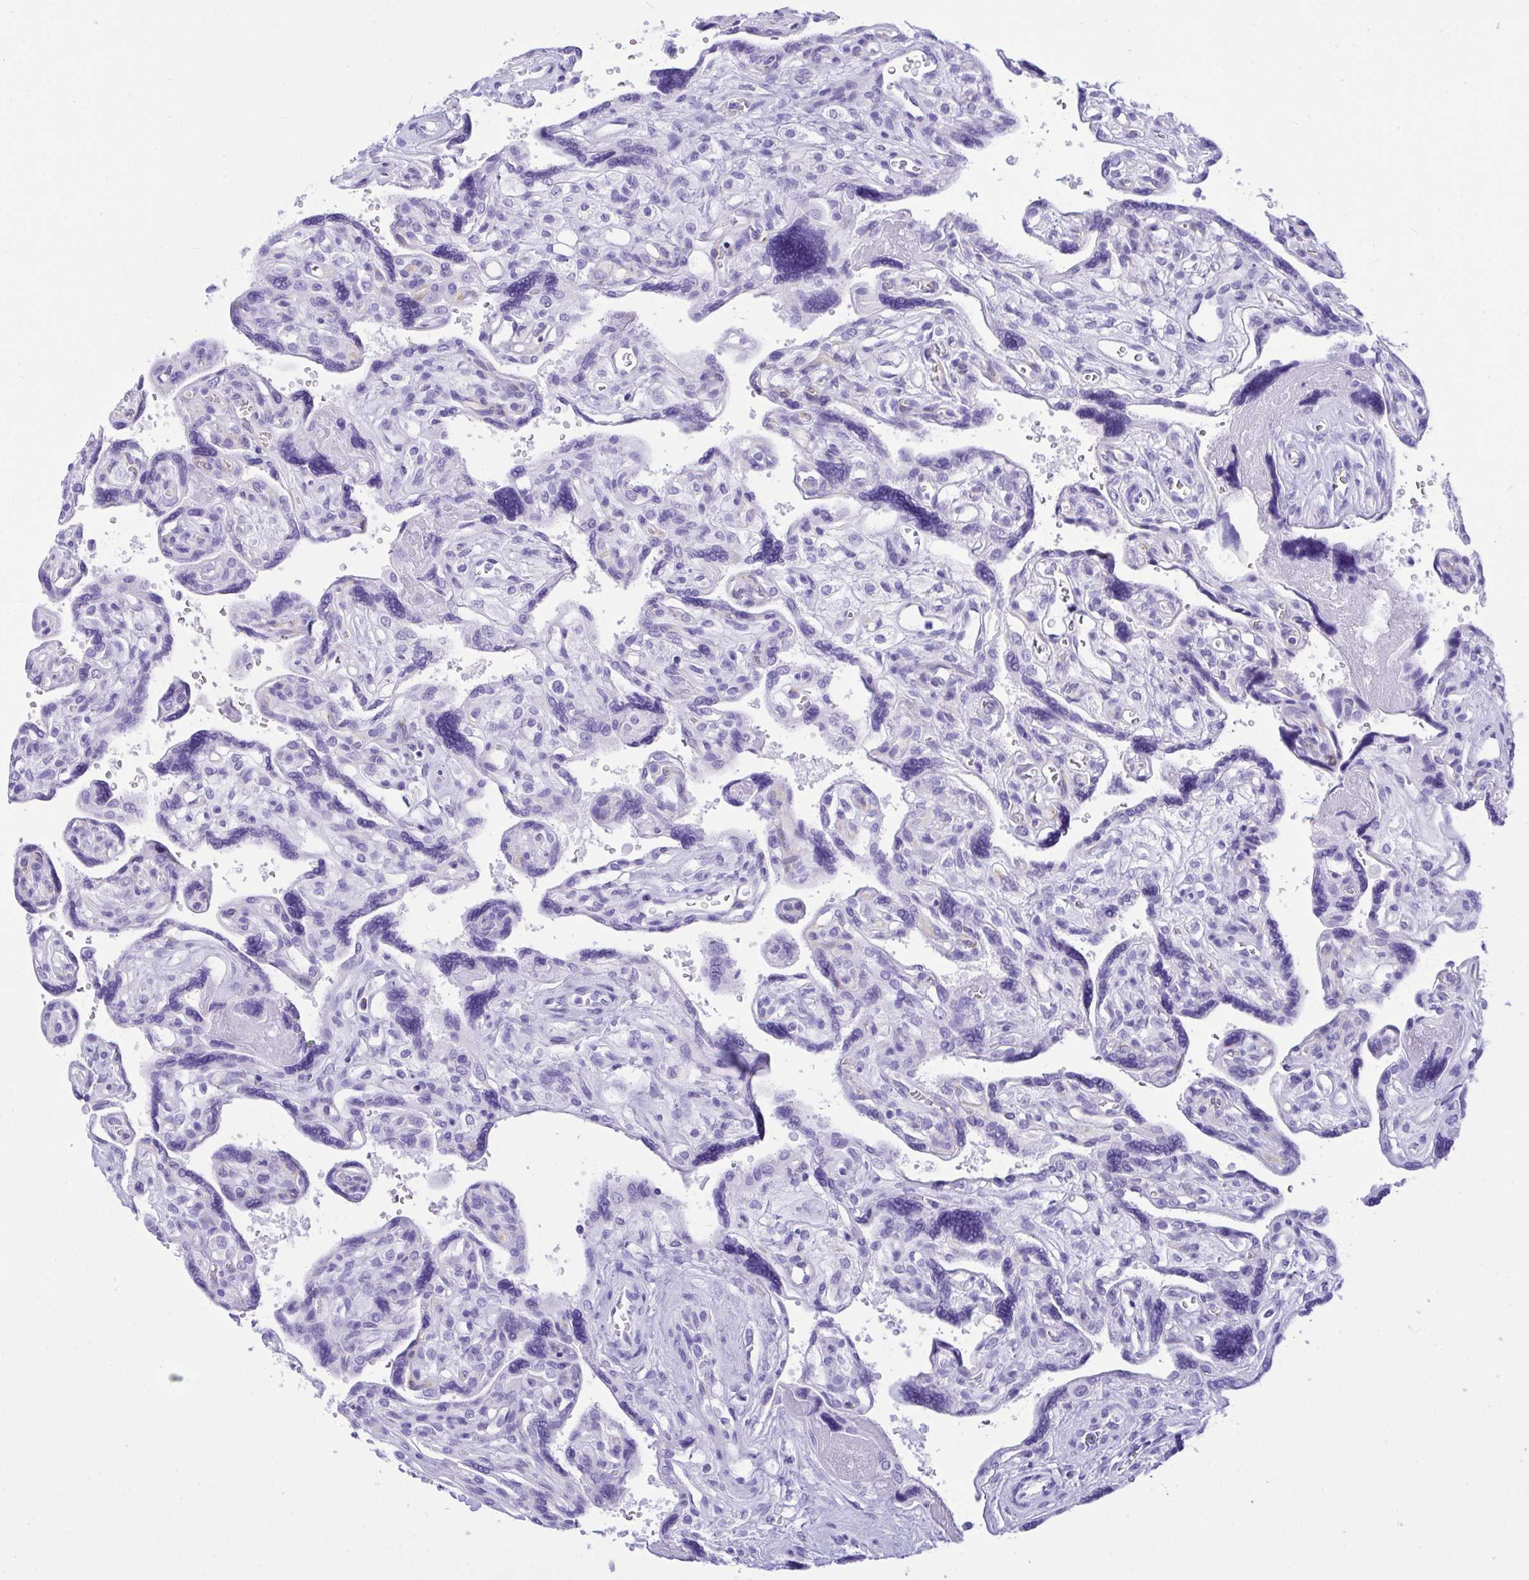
{"staining": {"intensity": "negative", "quantity": "none", "location": "none"}, "tissue": "placenta", "cell_type": "Trophoblastic cells", "image_type": "normal", "snomed": [{"axis": "morphology", "description": "Normal tissue, NOS"}, {"axis": "topography", "description": "Placenta"}], "caption": "Placenta stained for a protein using immunohistochemistry displays no expression trophoblastic cells.", "gene": "BEST4", "patient": {"sex": "female", "age": 39}}